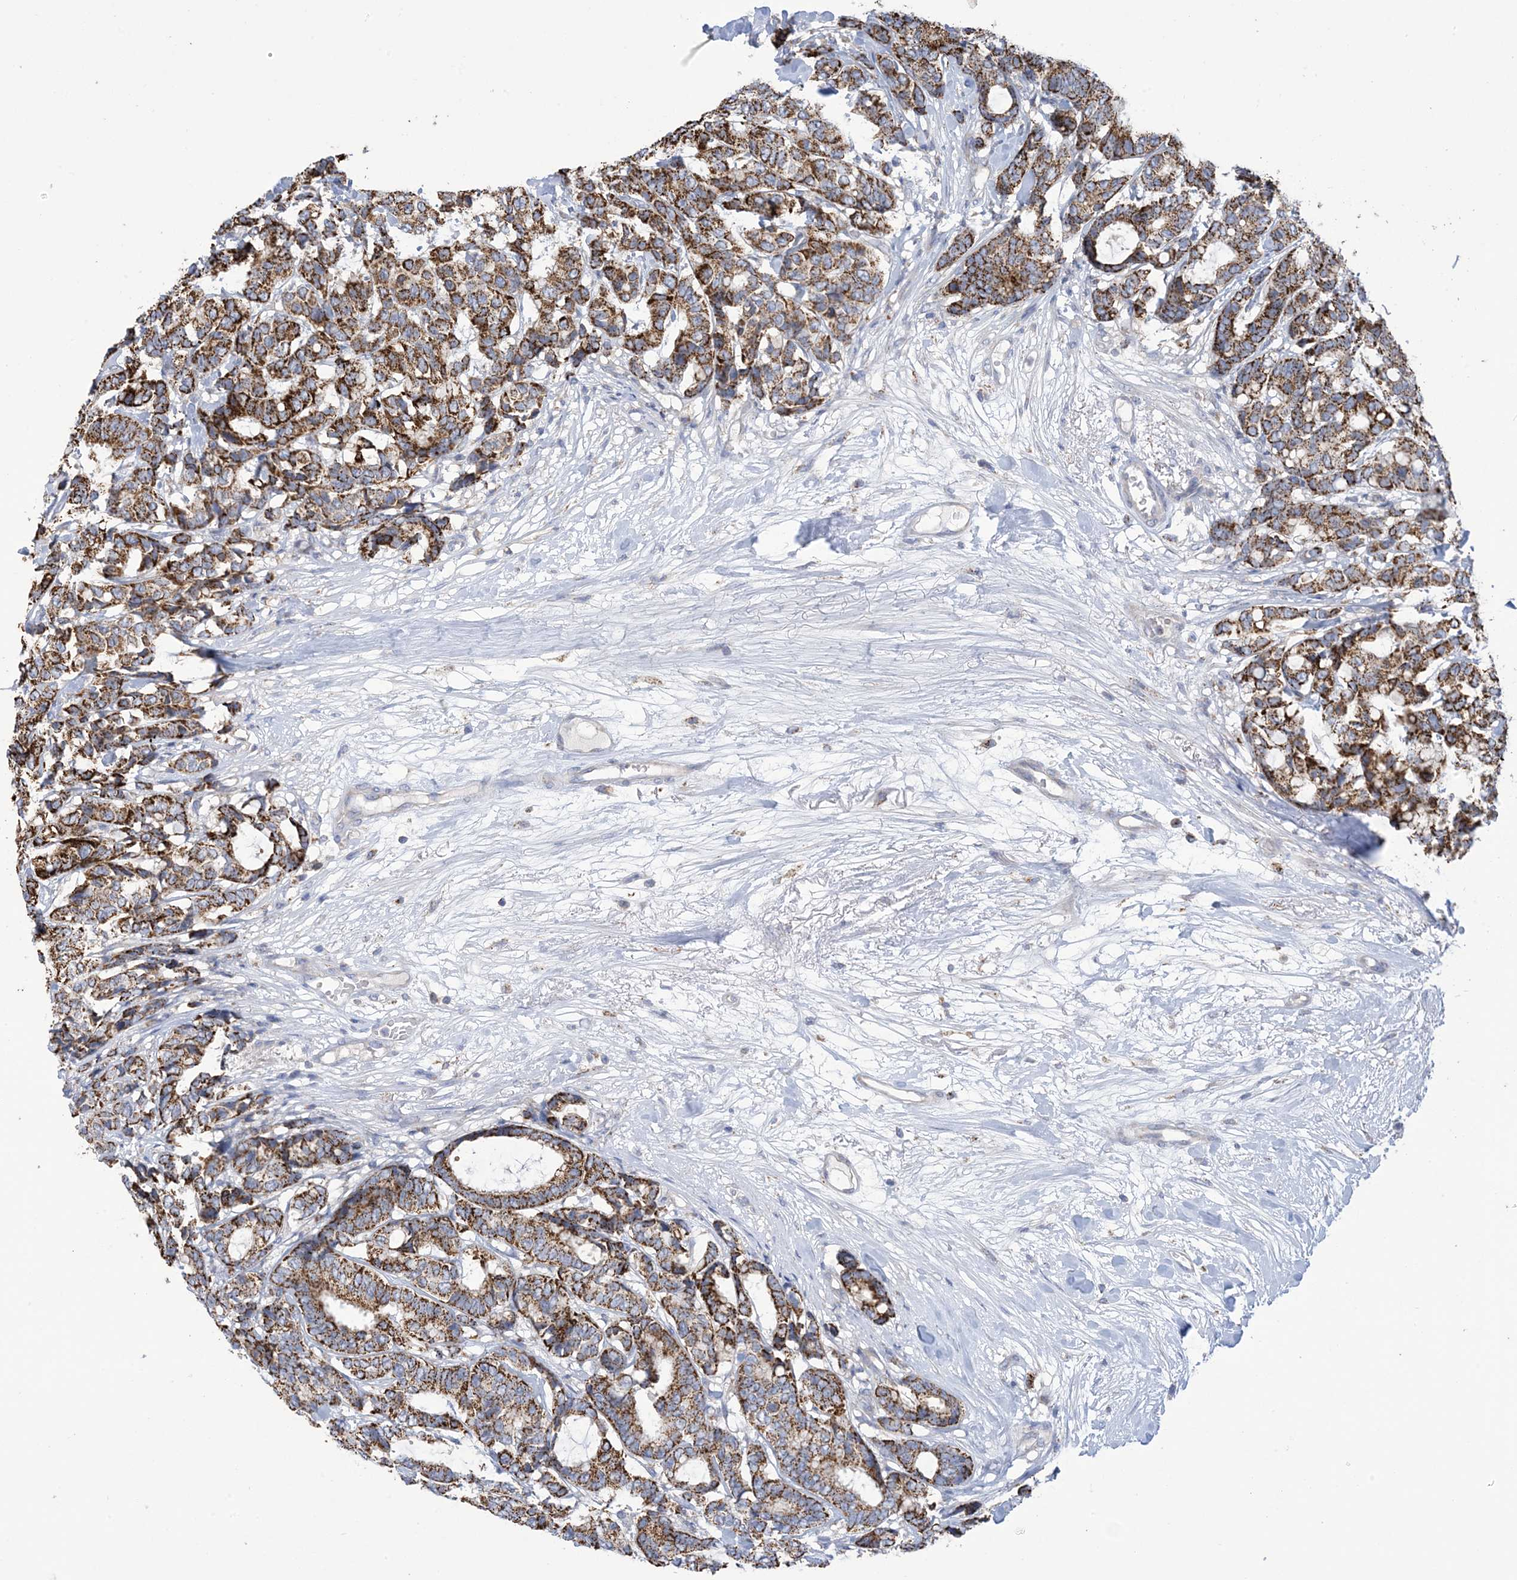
{"staining": {"intensity": "strong", "quantity": ">75%", "location": "cytoplasmic/membranous"}, "tissue": "breast cancer", "cell_type": "Tumor cells", "image_type": "cancer", "snomed": [{"axis": "morphology", "description": "Duct carcinoma"}, {"axis": "topography", "description": "Breast"}], "caption": "Human breast cancer stained with a brown dye reveals strong cytoplasmic/membranous positive staining in approximately >75% of tumor cells.", "gene": "CLEC16A", "patient": {"sex": "female", "age": 87}}